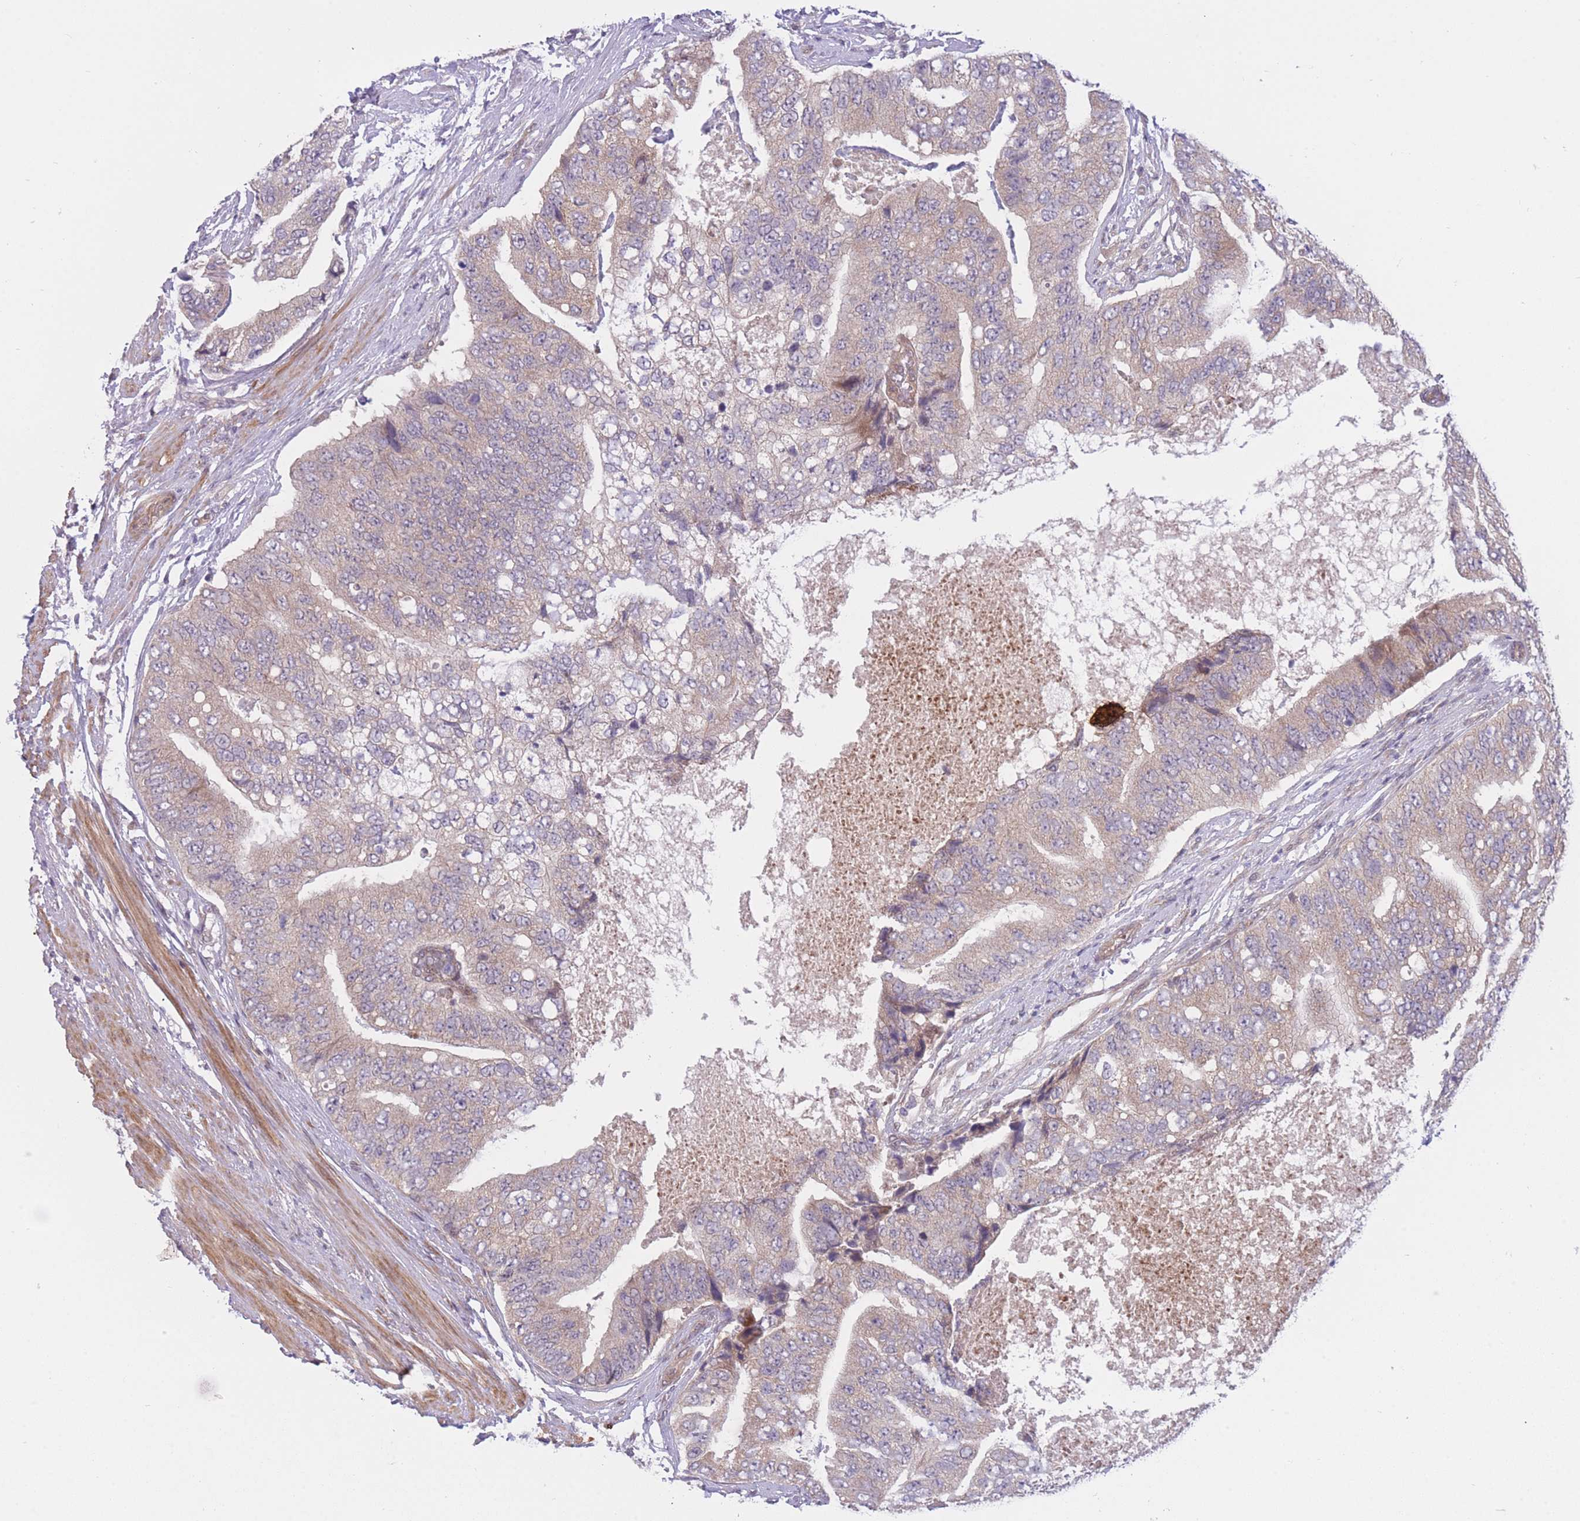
{"staining": {"intensity": "weak", "quantity": ">75%", "location": "cytoplasmic/membranous"}, "tissue": "prostate cancer", "cell_type": "Tumor cells", "image_type": "cancer", "snomed": [{"axis": "morphology", "description": "Adenocarcinoma, High grade"}, {"axis": "topography", "description": "Prostate"}], "caption": "Prostate cancer (adenocarcinoma (high-grade)) tissue demonstrates weak cytoplasmic/membranous staining in about >75% of tumor cells, visualized by immunohistochemistry.", "gene": "CDC25B", "patient": {"sex": "male", "age": 70}}